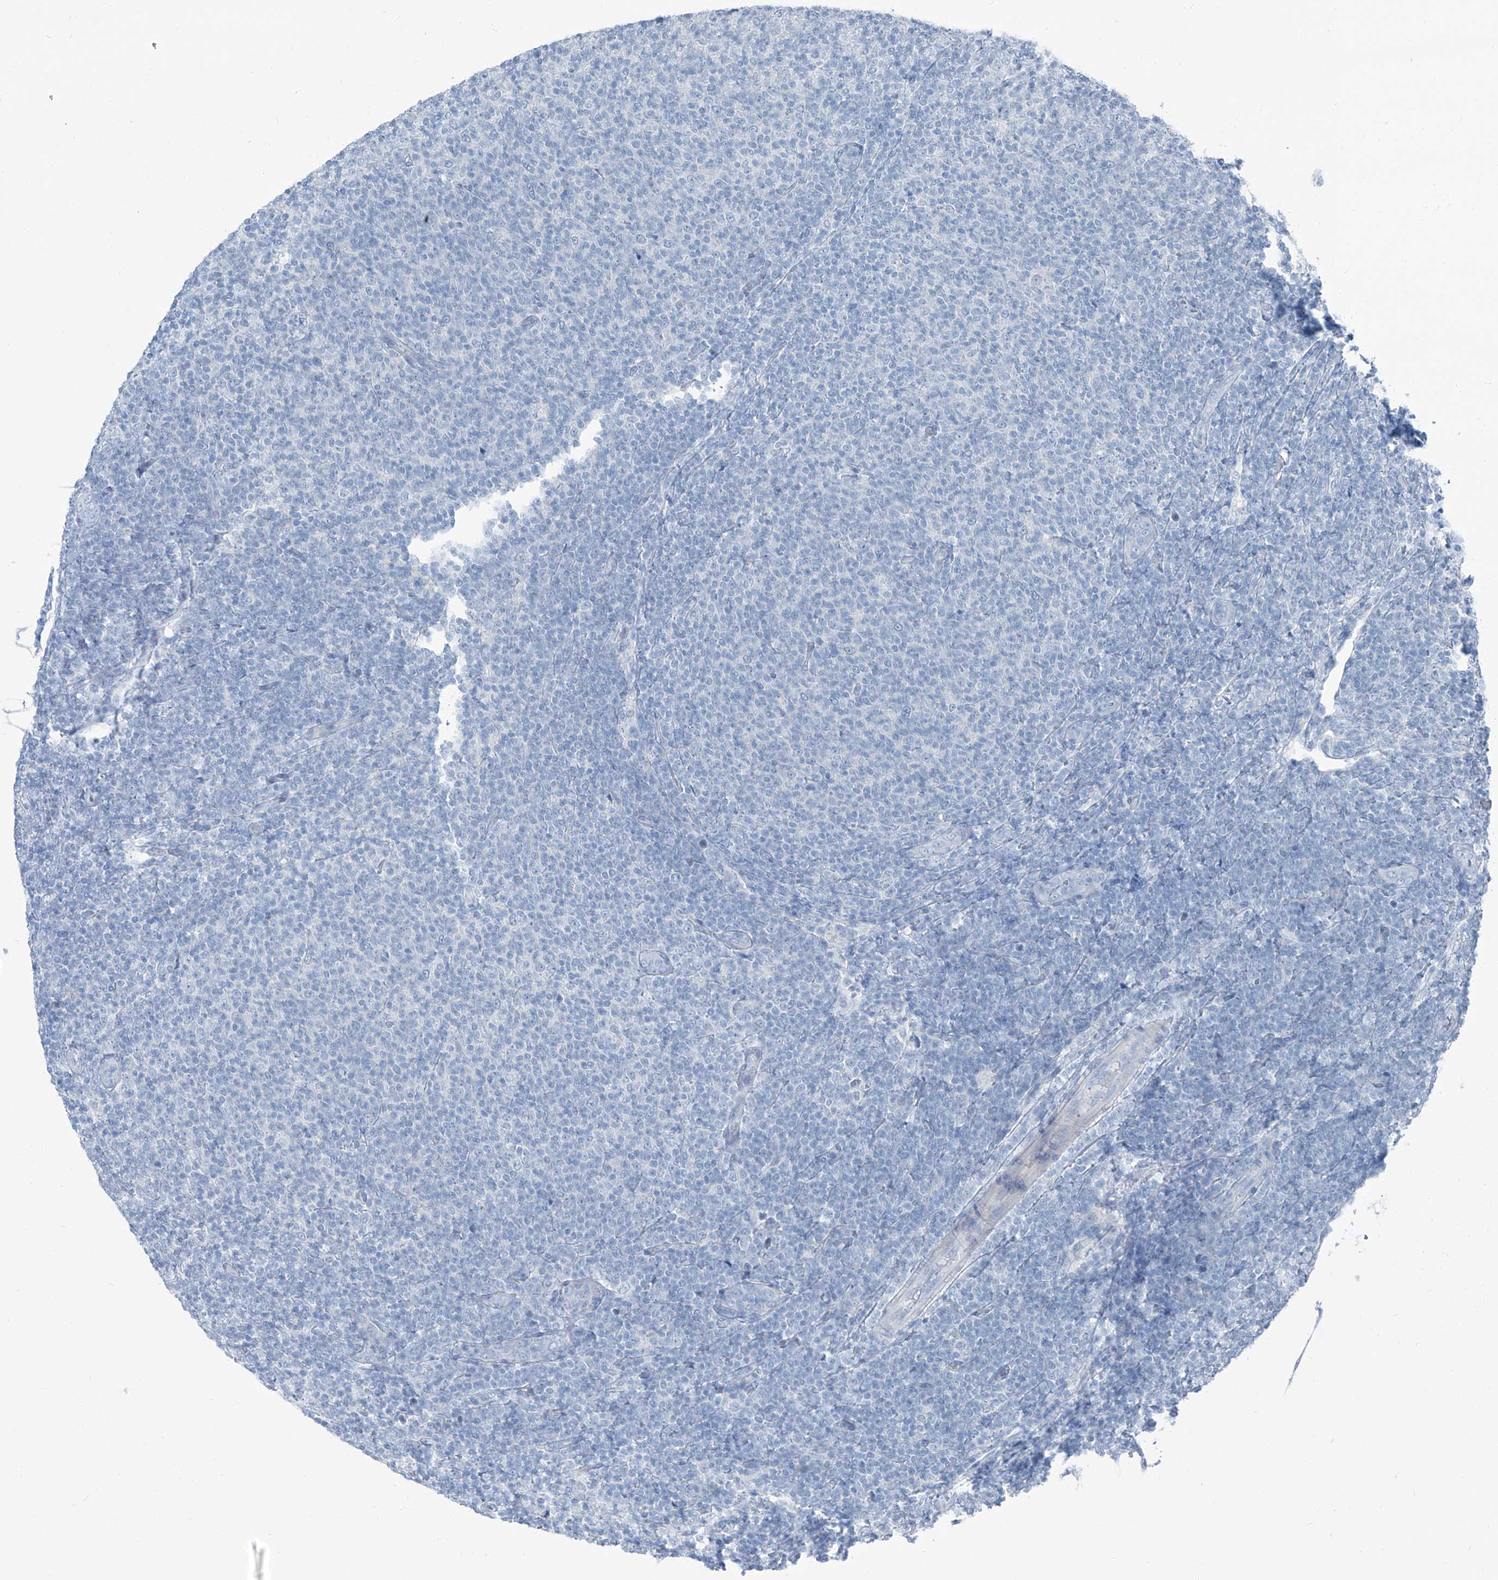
{"staining": {"intensity": "negative", "quantity": "none", "location": "none"}, "tissue": "lymphoma", "cell_type": "Tumor cells", "image_type": "cancer", "snomed": [{"axis": "morphology", "description": "Malignant lymphoma, non-Hodgkin's type, Low grade"}, {"axis": "topography", "description": "Lymph node"}], "caption": "There is no significant staining in tumor cells of low-grade malignant lymphoma, non-Hodgkin's type. (Stains: DAB immunohistochemistry with hematoxylin counter stain, Microscopy: brightfield microscopy at high magnification).", "gene": "RGN", "patient": {"sex": "male", "age": 66}}